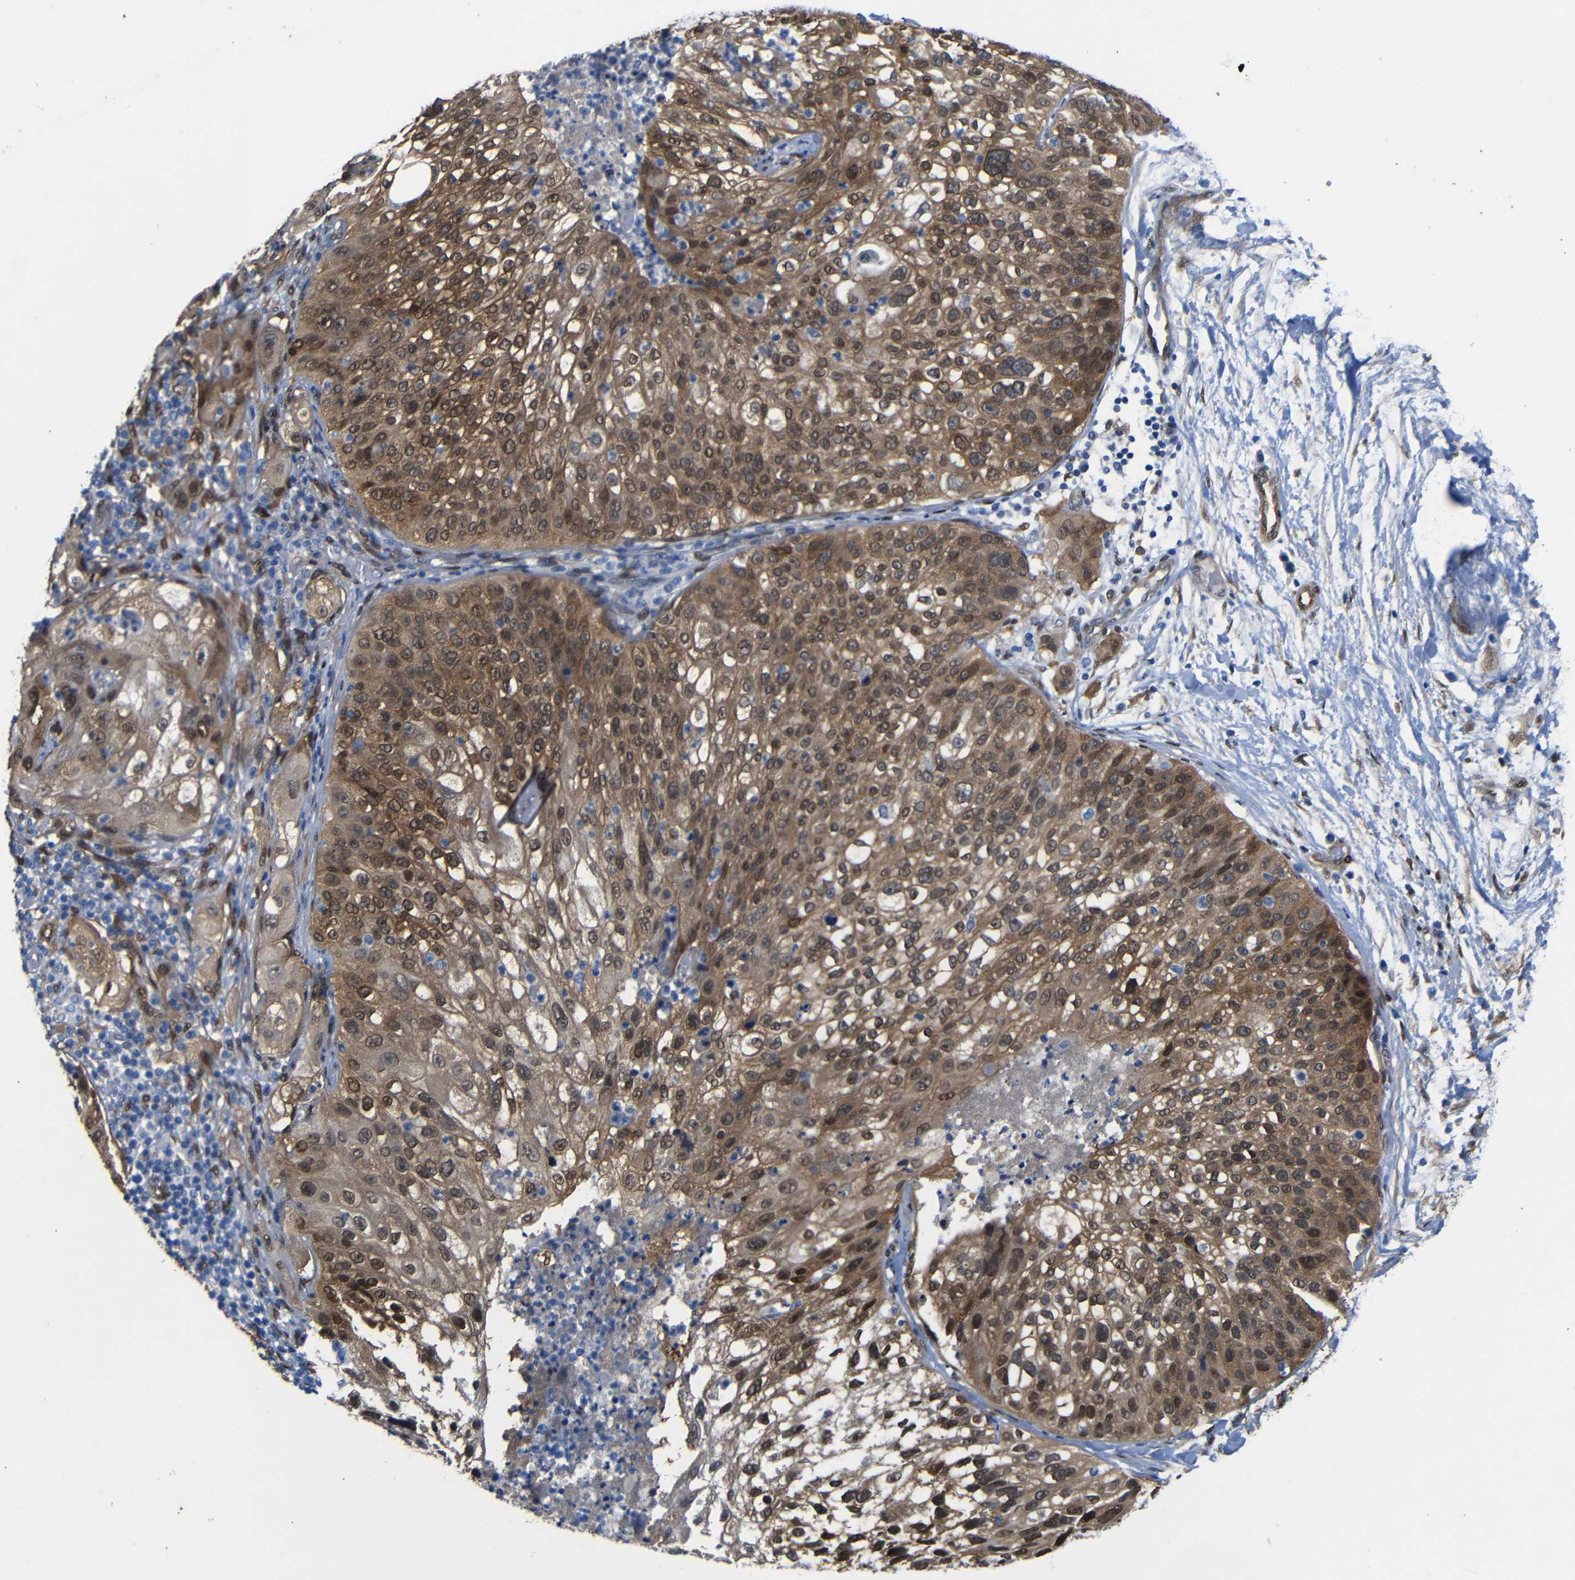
{"staining": {"intensity": "moderate", "quantity": ">75%", "location": "cytoplasmic/membranous,nuclear"}, "tissue": "lung cancer", "cell_type": "Tumor cells", "image_type": "cancer", "snomed": [{"axis": "morphology", "description": "Inflammation, NOS"}, {"axis": "morphology", "description": "Squamous cell carcinoma, NOS"}, {"axis": "topography", "description": "Lymph node"}, {"axis": "topography", "description": "Soft tissue"}, {"axis": "topography", "description": "Lung"}], "caption": "Moderate cytoplasmic/membranous and nuclear positivity for a protein is present in about >75% of tumor cells of lung cancer (squamous cell carcinoma) using immunohistochemistry.", "gene": "YAP1", "patient": {"sex": "male", "age": 66}}